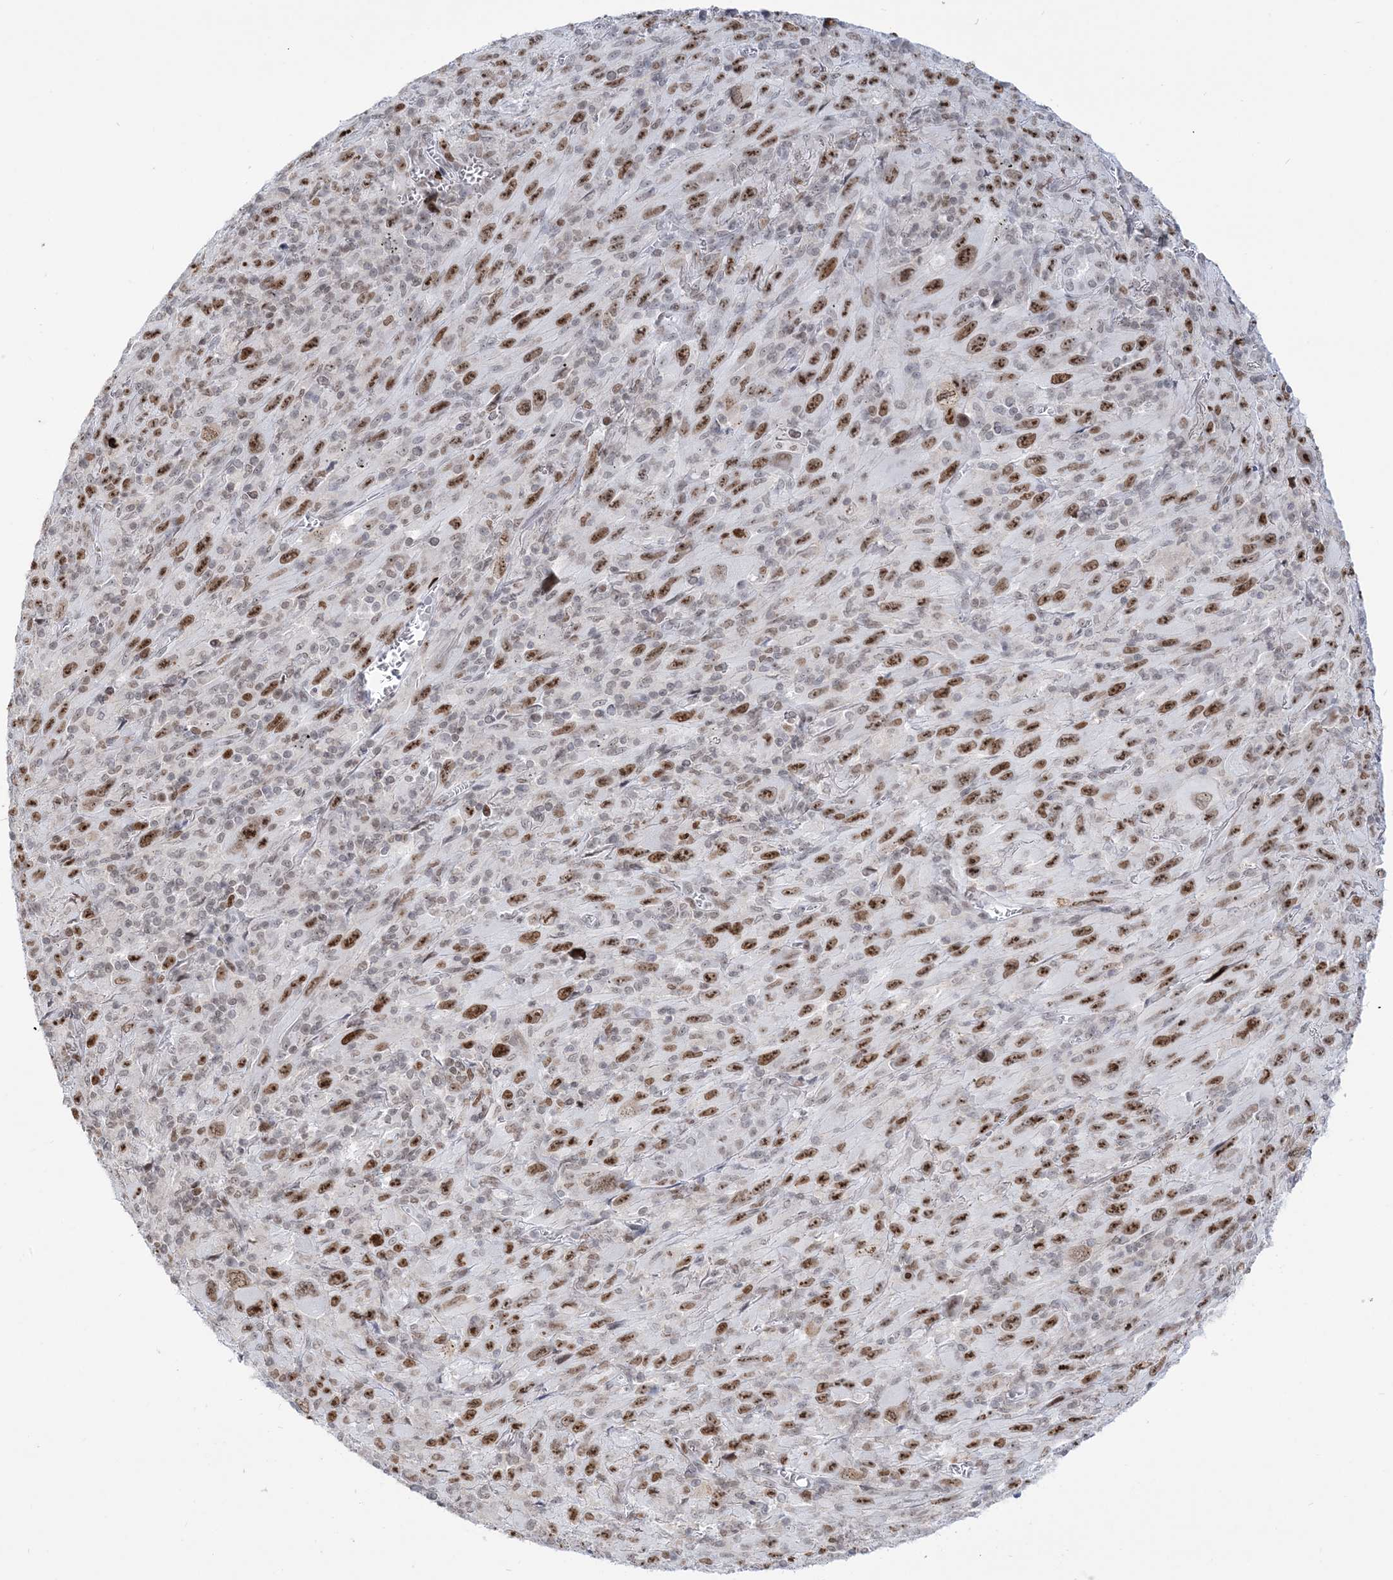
{"staining": {"intensity": "strong", "quantity": ">75%", "location": "nuclear"}, "tissue": "melanoma", "cell_type": "Tumor cells", "image_type": "cancer", "snomed": [{"axis": "morphology", "description": "Malignant melanoma, Metastatic site"}, {"axis": "topography", "description": "Skin"}], "caption": "A high-resolution micrograph shows immunohistochemistry staining of melanoma, which exhibits strong nuclear positivity in approximately >75% of tumor cells.", "gene": "DDX21", "patient": {"sex": "female", "age": 56}}